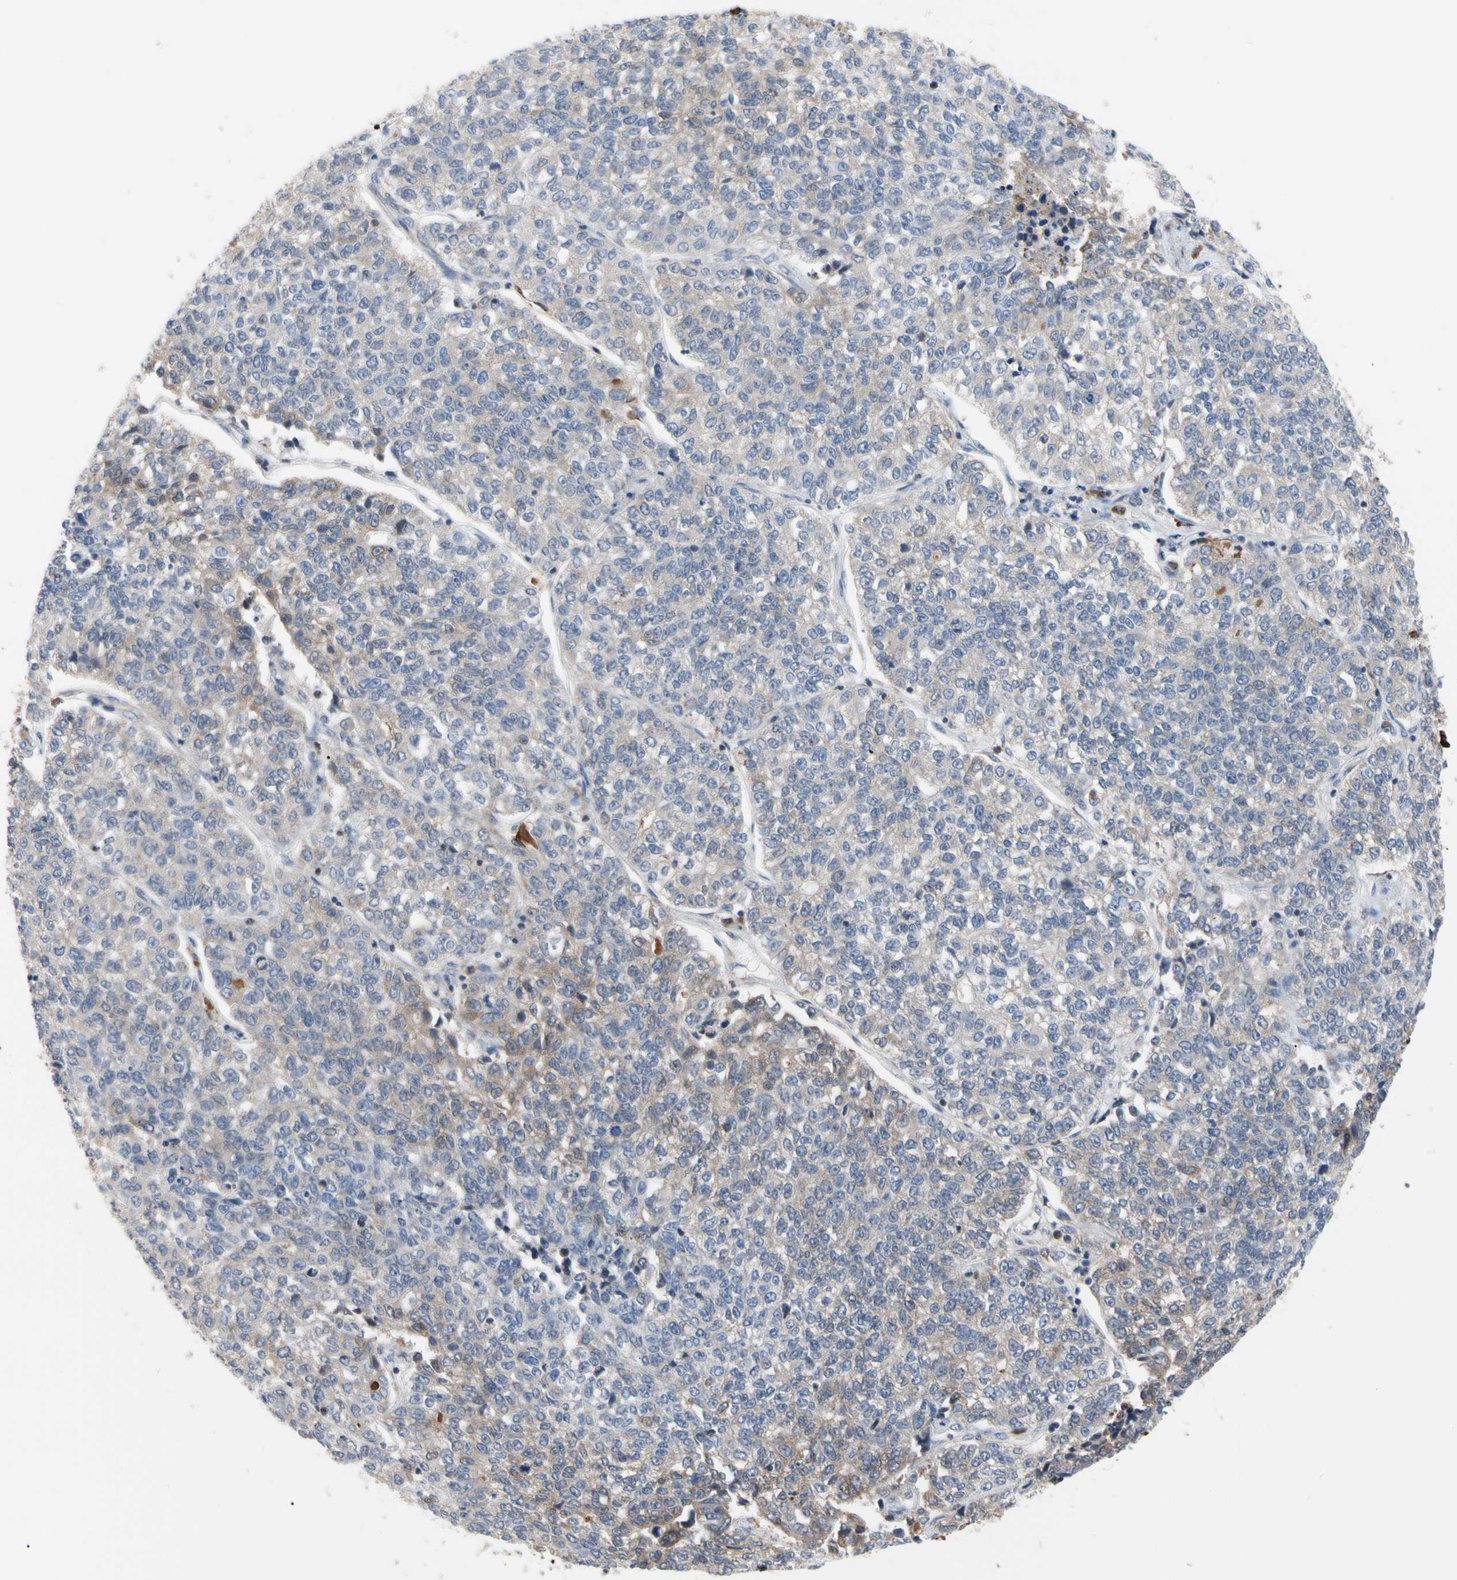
{"staining": {"intensity": "weak", "quantity": "<25%", "location": "cytoplasmic/membranous"}, "tissue": "lung cancer", "cell_type": "Tumor cells", "image_type": "cancer", "snomed": [{"axis": "morphology", "description": "Adenocarcinoma, NOS"}, {"axis": "topography", "description": "Lung"}], "caption": "Tumor cells show no significant protein staining in lung cancer.", "gene": "MCL1", "patient": {"sex": "male", "age": 49}}